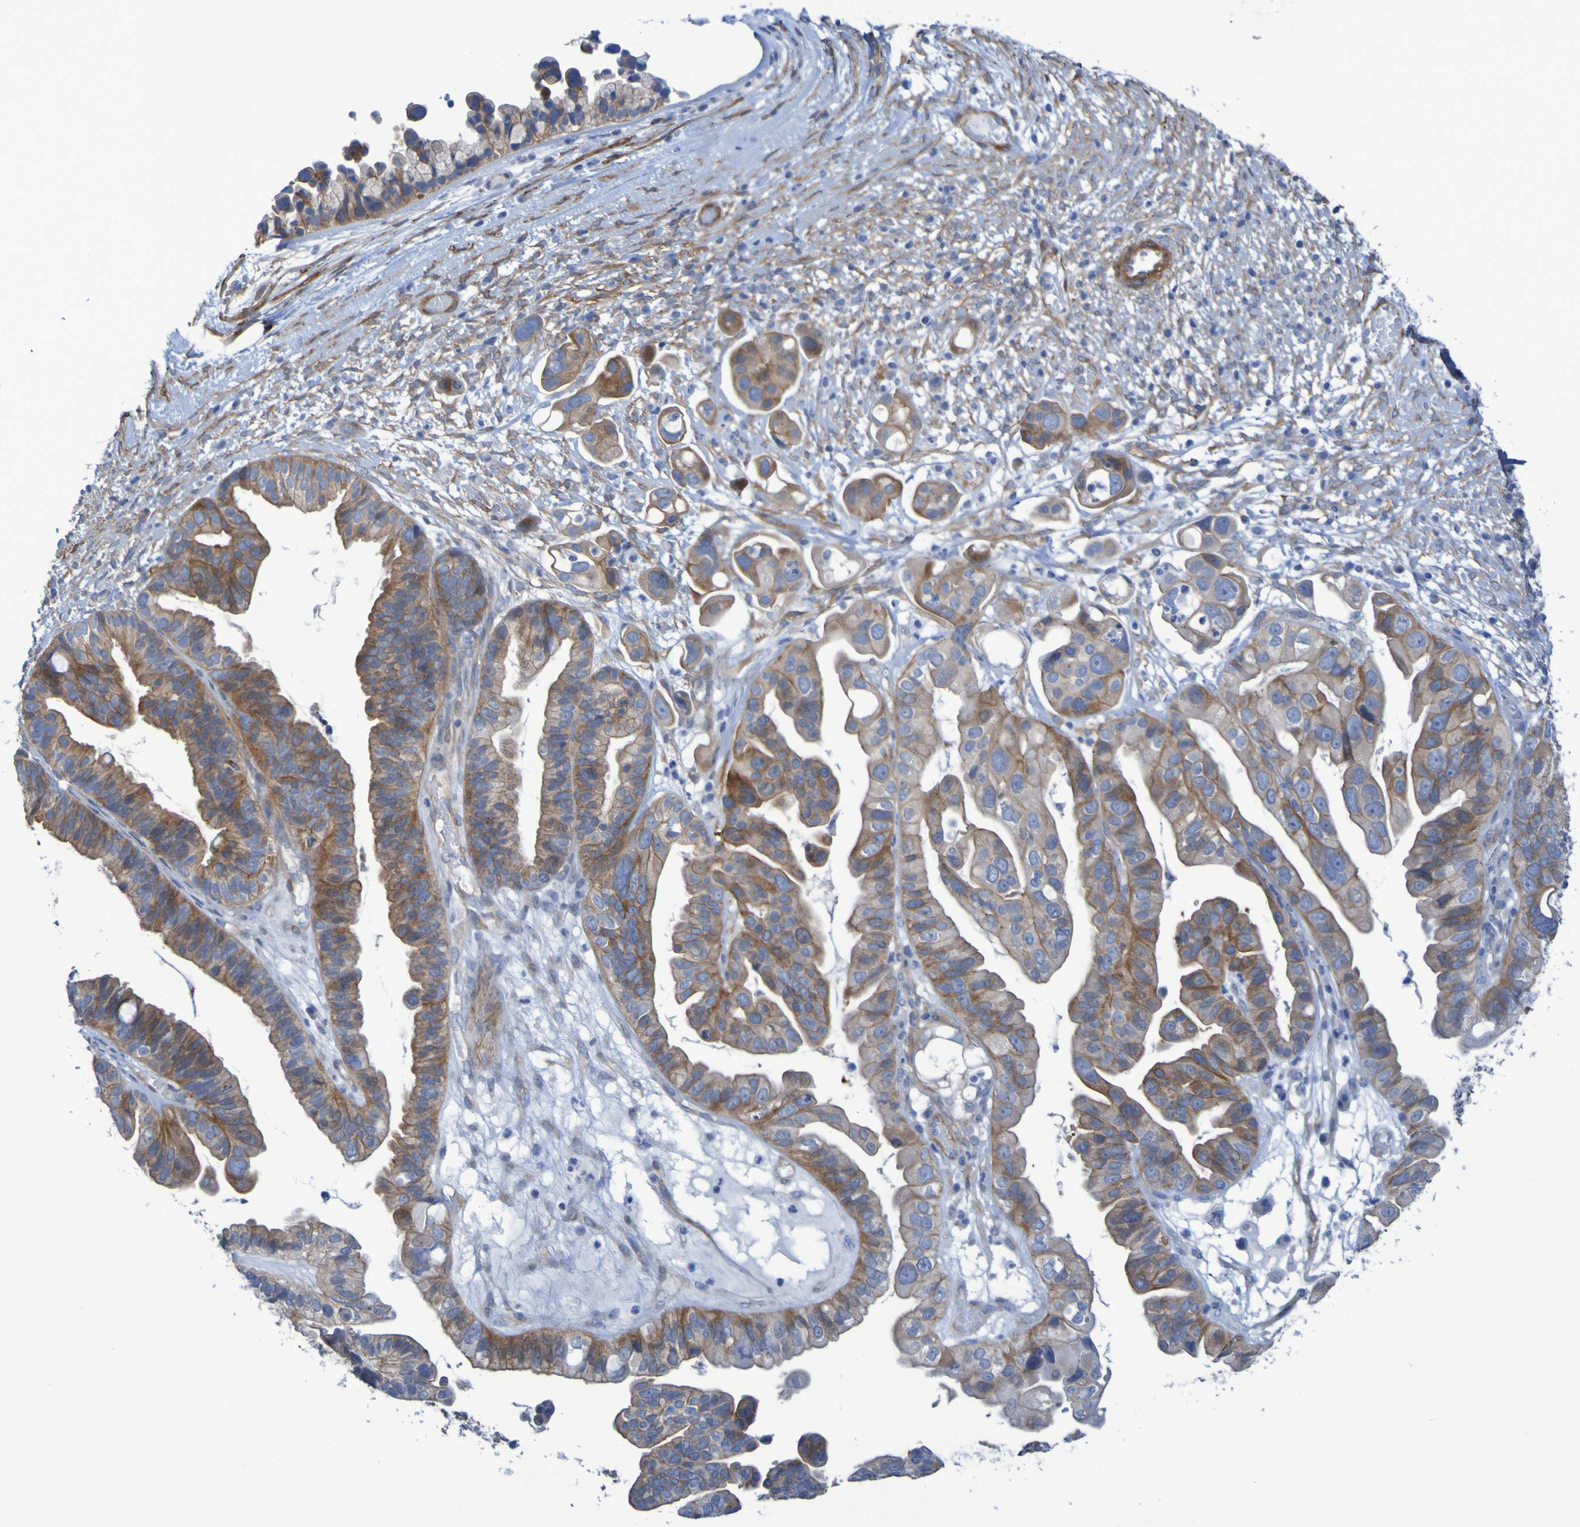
{"staining": {"intensity": "moderate", "quantity": ">75%", "location": "cytoplasmic/membranous"}, "tissue": "ovarian cancer", "cell_type": "Tumor cells", "image_type": "cancer", "snomed": [{"axis": "morphology", "description": "Cystadenocarcinoma, serous, NOS"}, {"axis": "topography", "description": "Ovary"}], "caption": "Tumor cells exhibit moderate cytoplasmic/membranous expression in approximately >75% of cells in ovarian serous cystadenocarcinoma.", "gene": "LPP", "patient": {"sex": "female", "age": 56}}